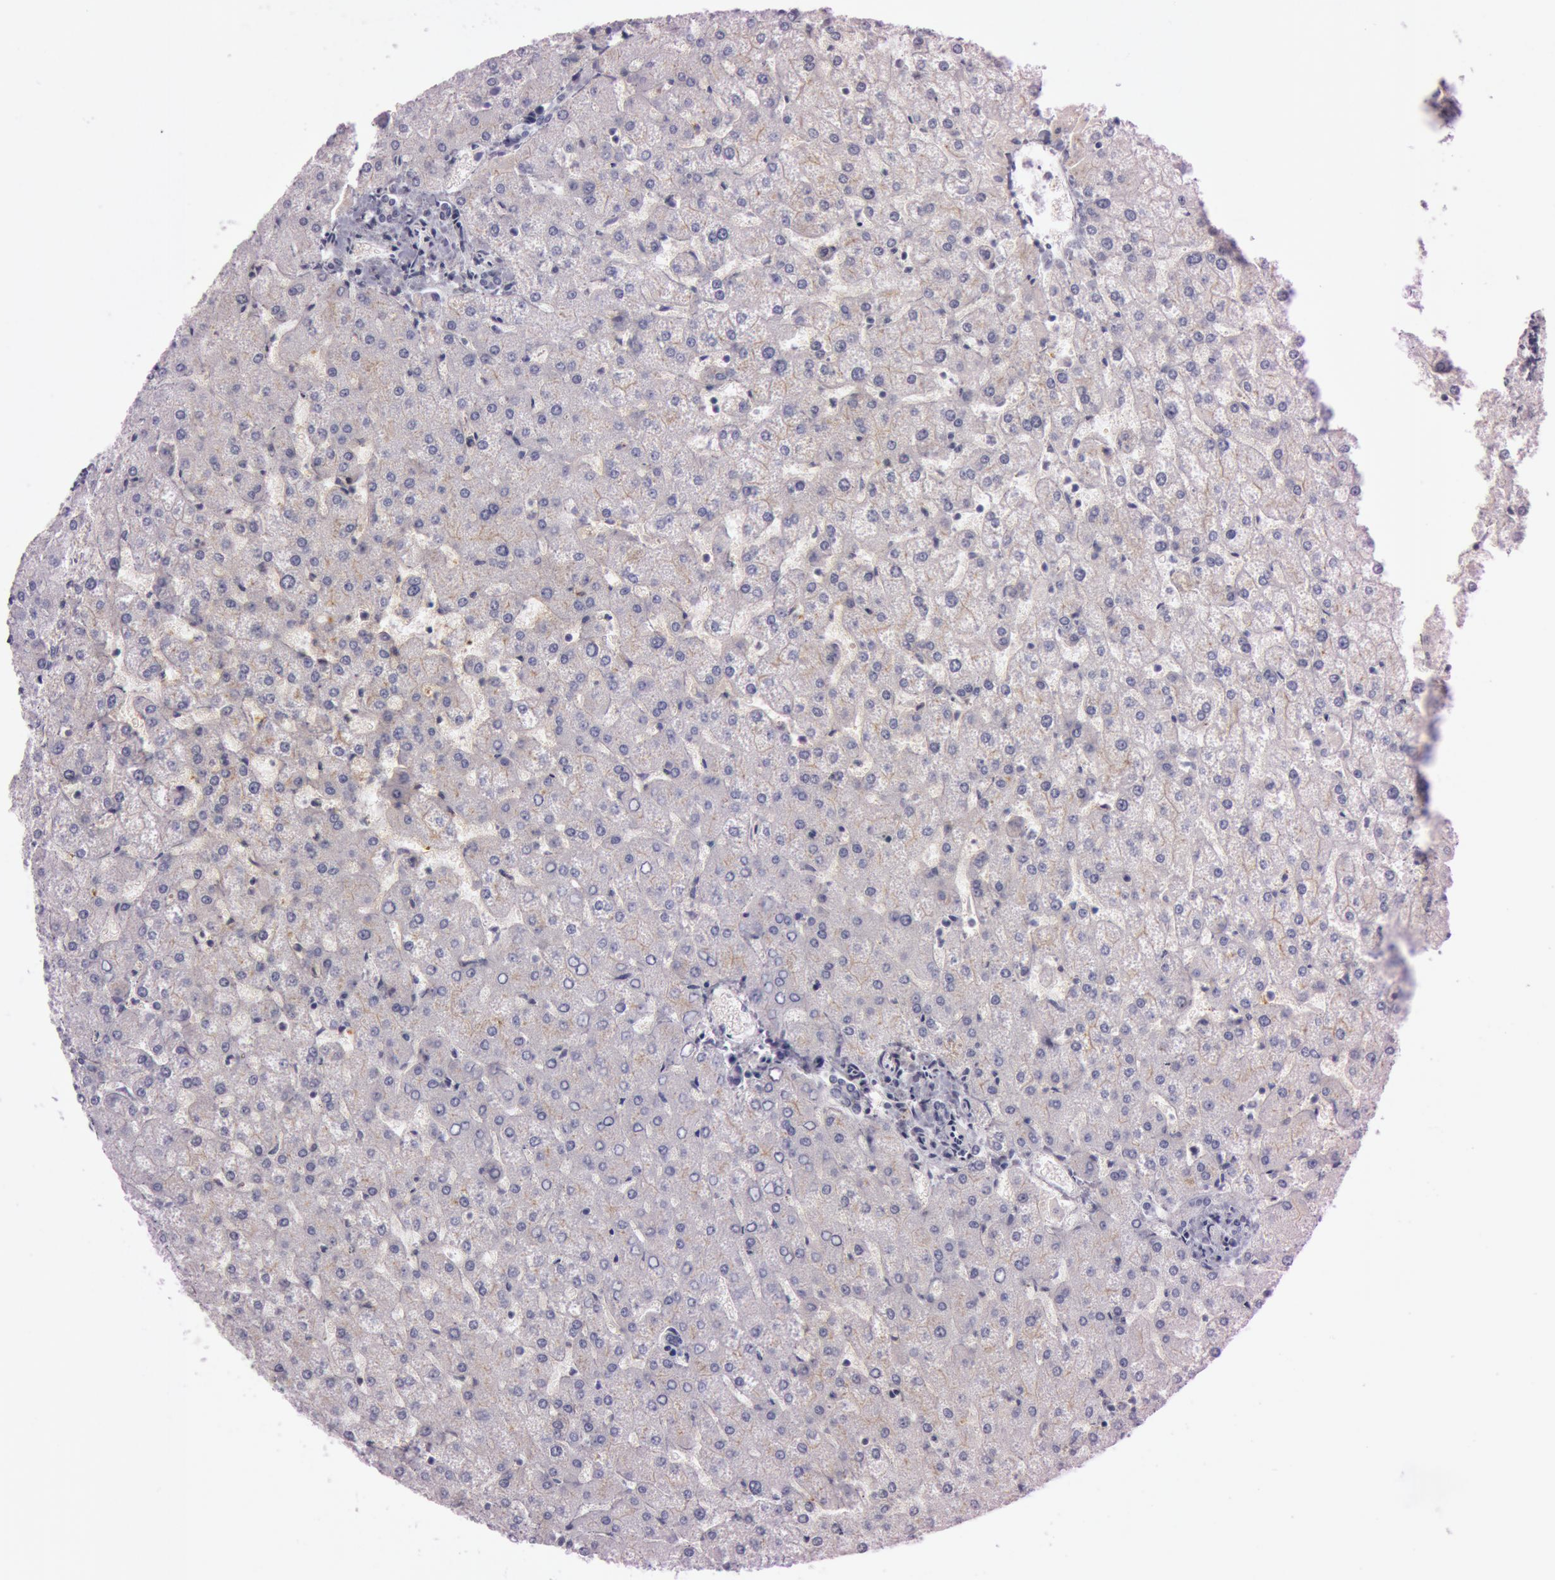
{"staining": {"intensity": "negative", "quantity": "none", "location": "none"}, "tissue": "liver", "cell_type": "Cholangiocytes", "image_type": "normal", "snomed": [{"axis": "morphology", "description": "Normal tissue, NOS"}, {"axis": "topography", "description": "Liver"}], "caption": "This is an immunohistochemistry histopathology image of normal human liver. There is no expression in cholangiocytes.", "gene": "FOLH1", "patient": {"sex": "female", "age": 32}}